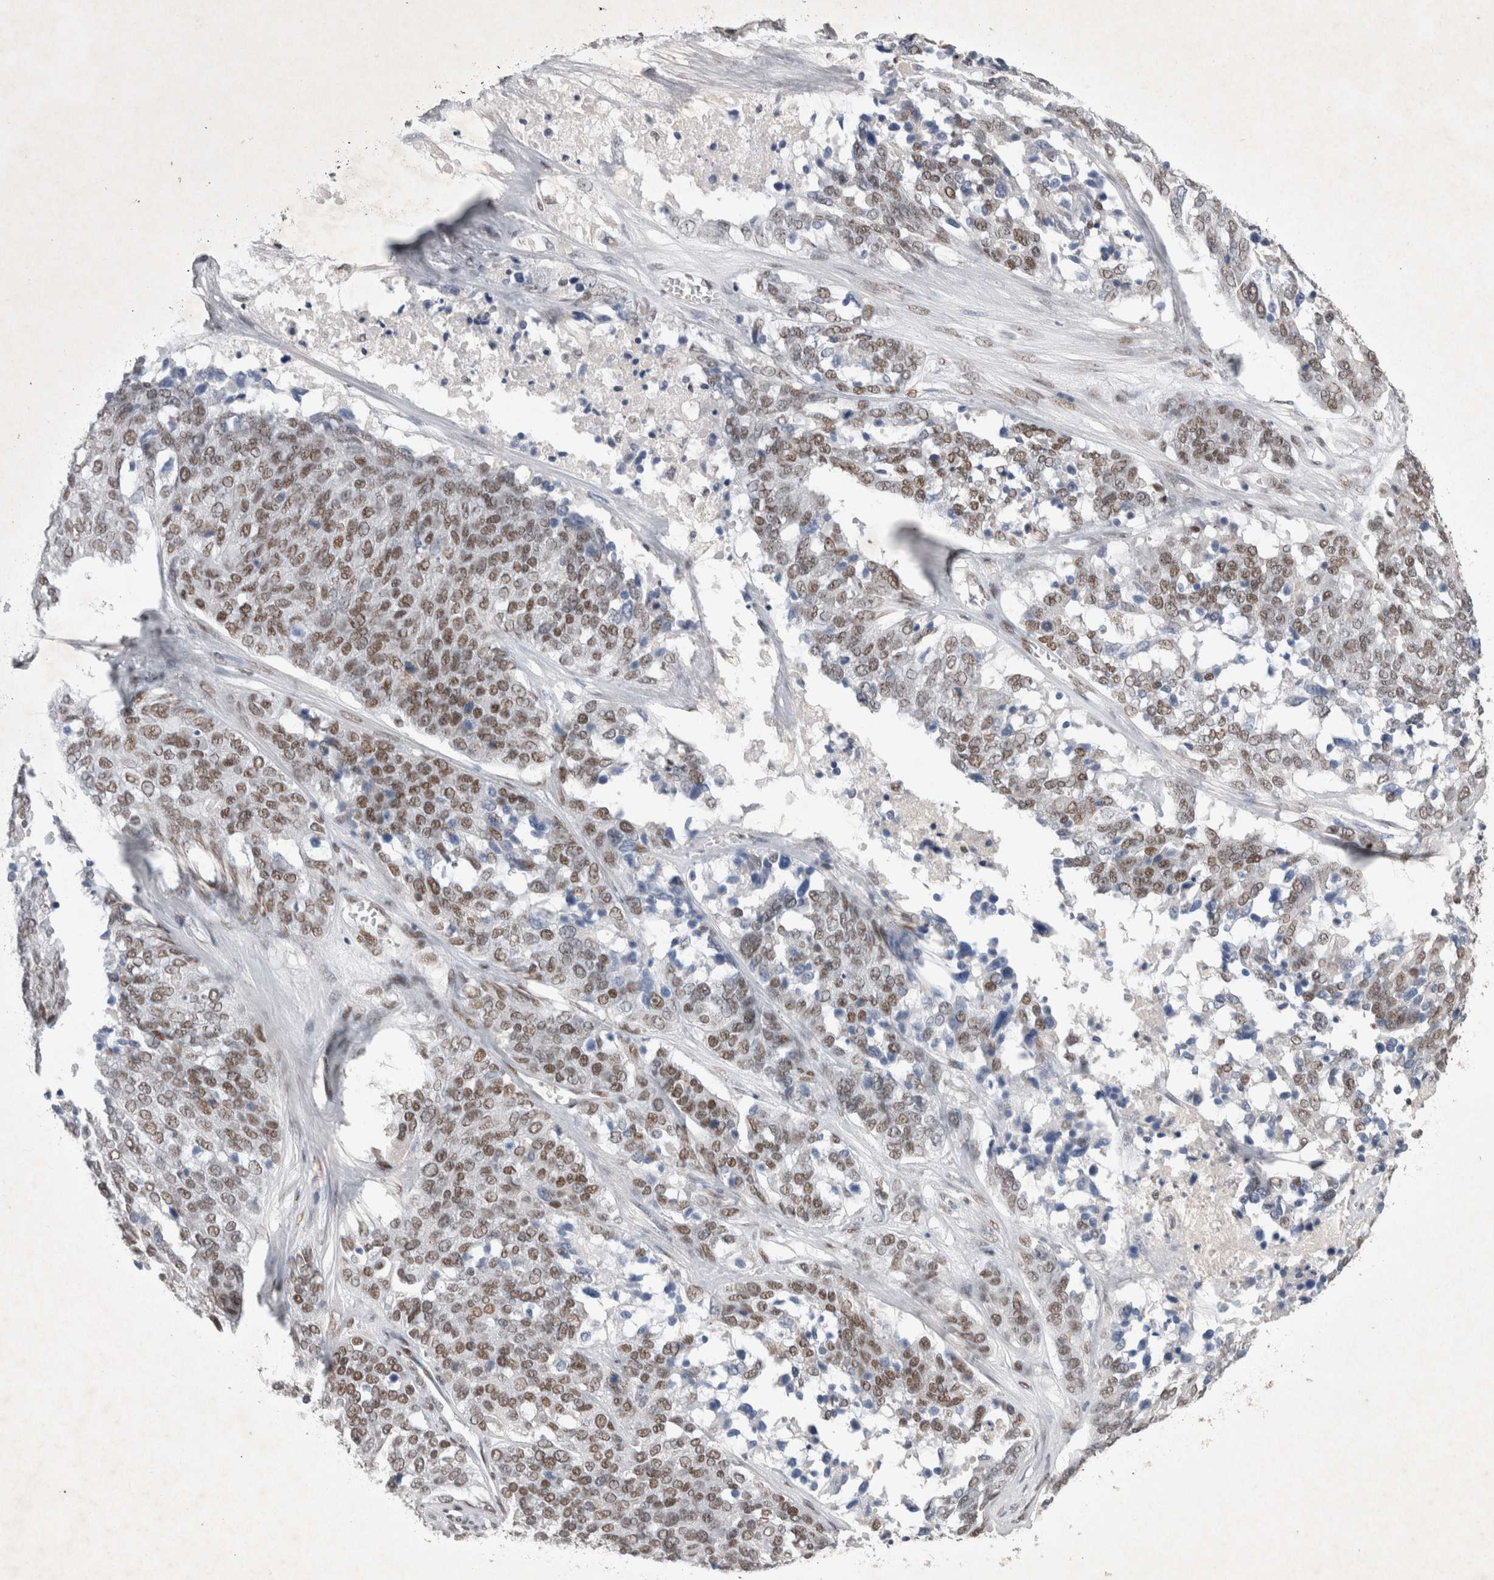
{"staining": {"intensity": "moderate", "quantity": ">75%", "location": "nuclear"}, "tissue": "ovarian cancer", "cell_type": "Tumor cells", "image_type": "cancer", "snomed": [{"axis": "morphology", "description": "Cystadenocarcinoma, serous, NOS"}, {"axis": "topography", "description": "Ovary"}], "caption": "Protein analysis of ovarian cancer tissue exhibits moderate nuclear positivity in approximately >75% of tumor cells. (Brightfield microscopy of DAB IHC at high magnification).", "gene": "RBM6", "patient": {"sex": "female", "age": 44}}